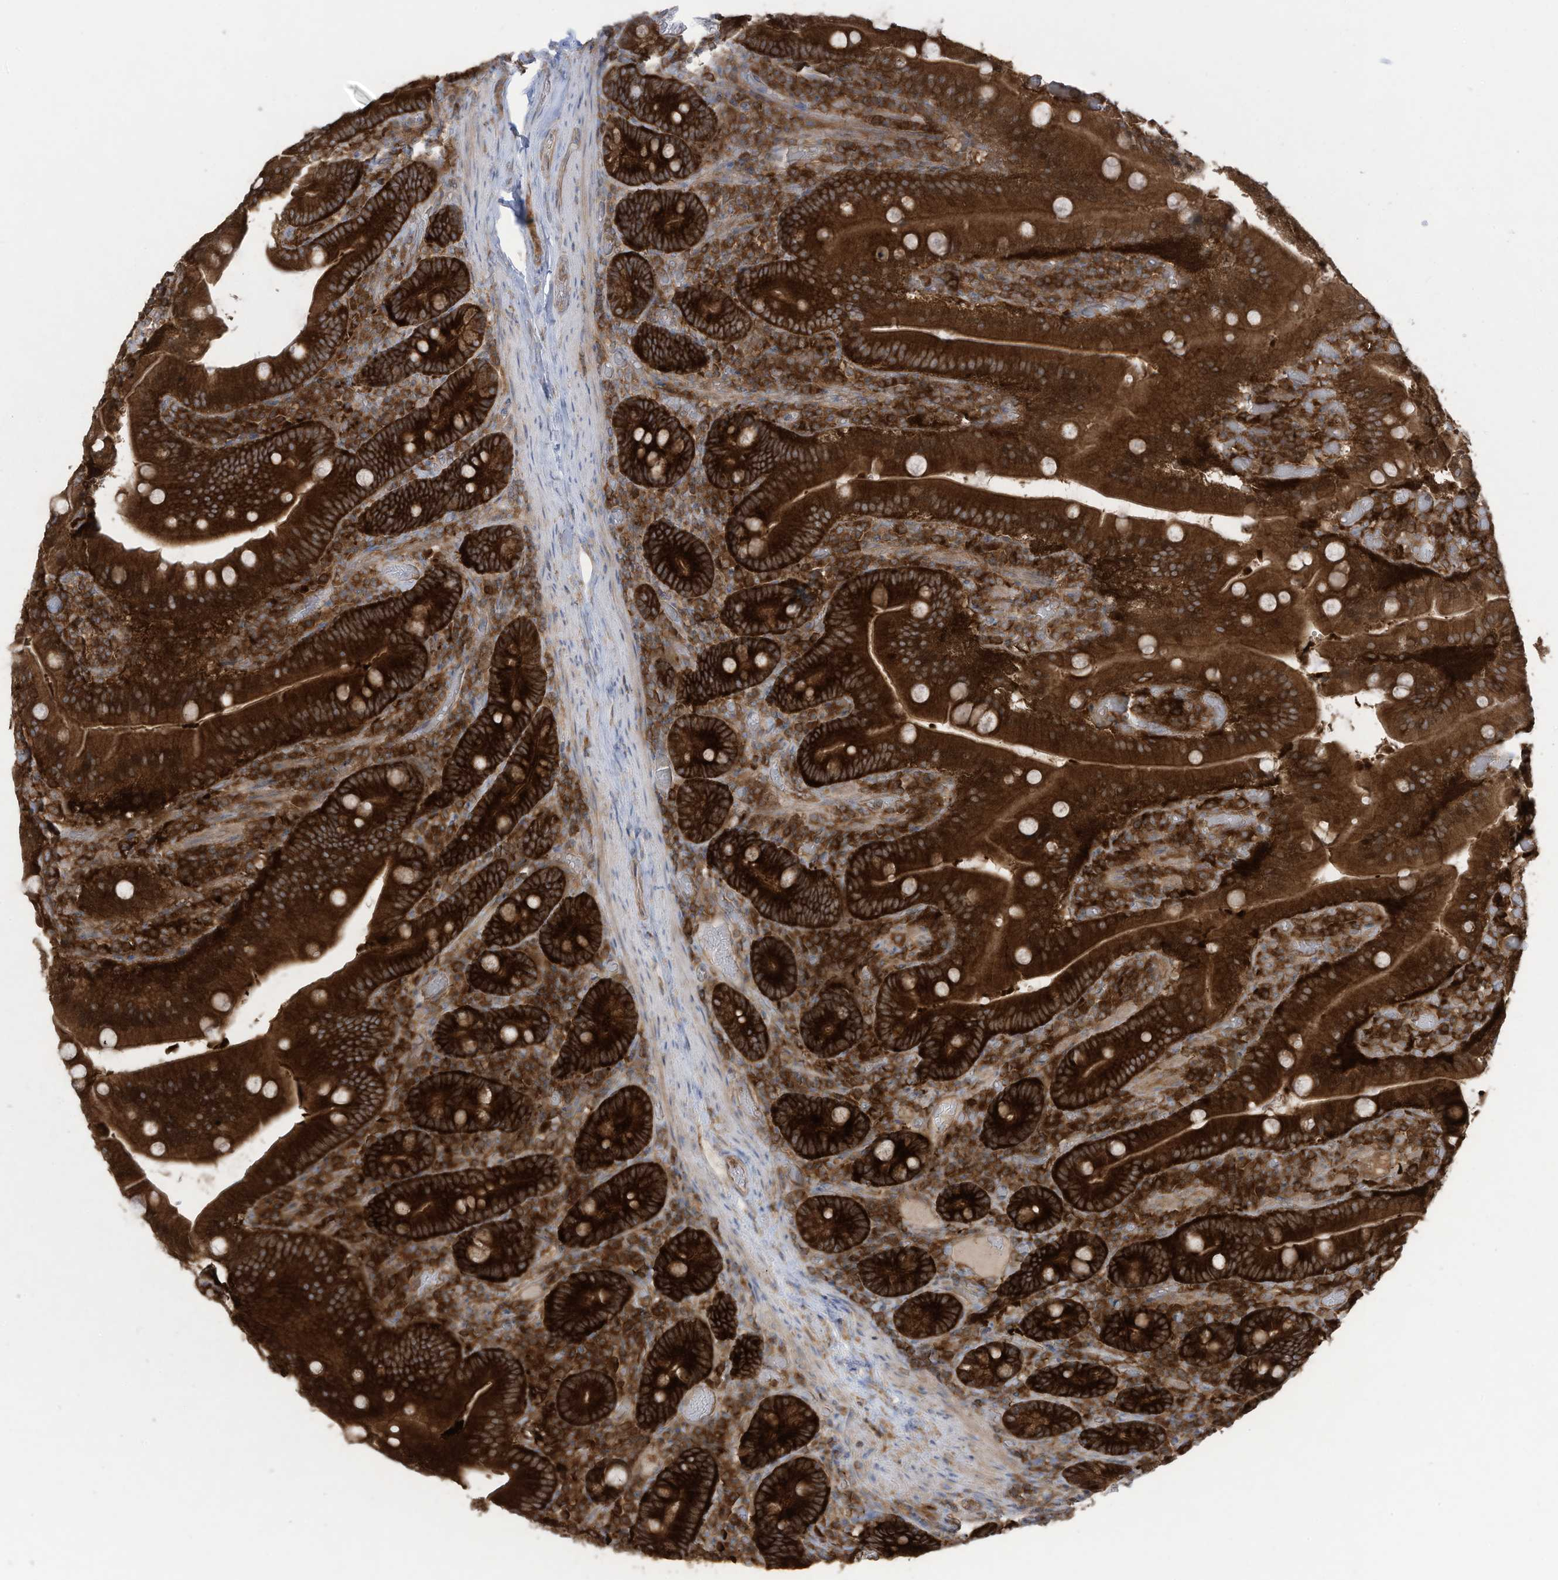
{"staining": {"intensity": "strong", "quantity": ">75%", "location": "cytoplasmic/membranous"}, "tissue": "duodenum", "cell_type": "Glandular cells", "image_type": "normal", "snomed": [{"axis": "morphology", "description": "Normal tissue, NOS"}, {"axis": "topography", "description": "Duodenum"}], "caption": "IHC photomicrograph of normal duodenum: duodenum stained using immunohistochemistry (IHC) shows high levels of strong protein expression localized specifically in the cytoplasmic/membranous of glandular cells, appearing as a cytoplasmic/membranous brown color.", "gene": "OLA1", "patient": {"sex": "female", "age": 62}}